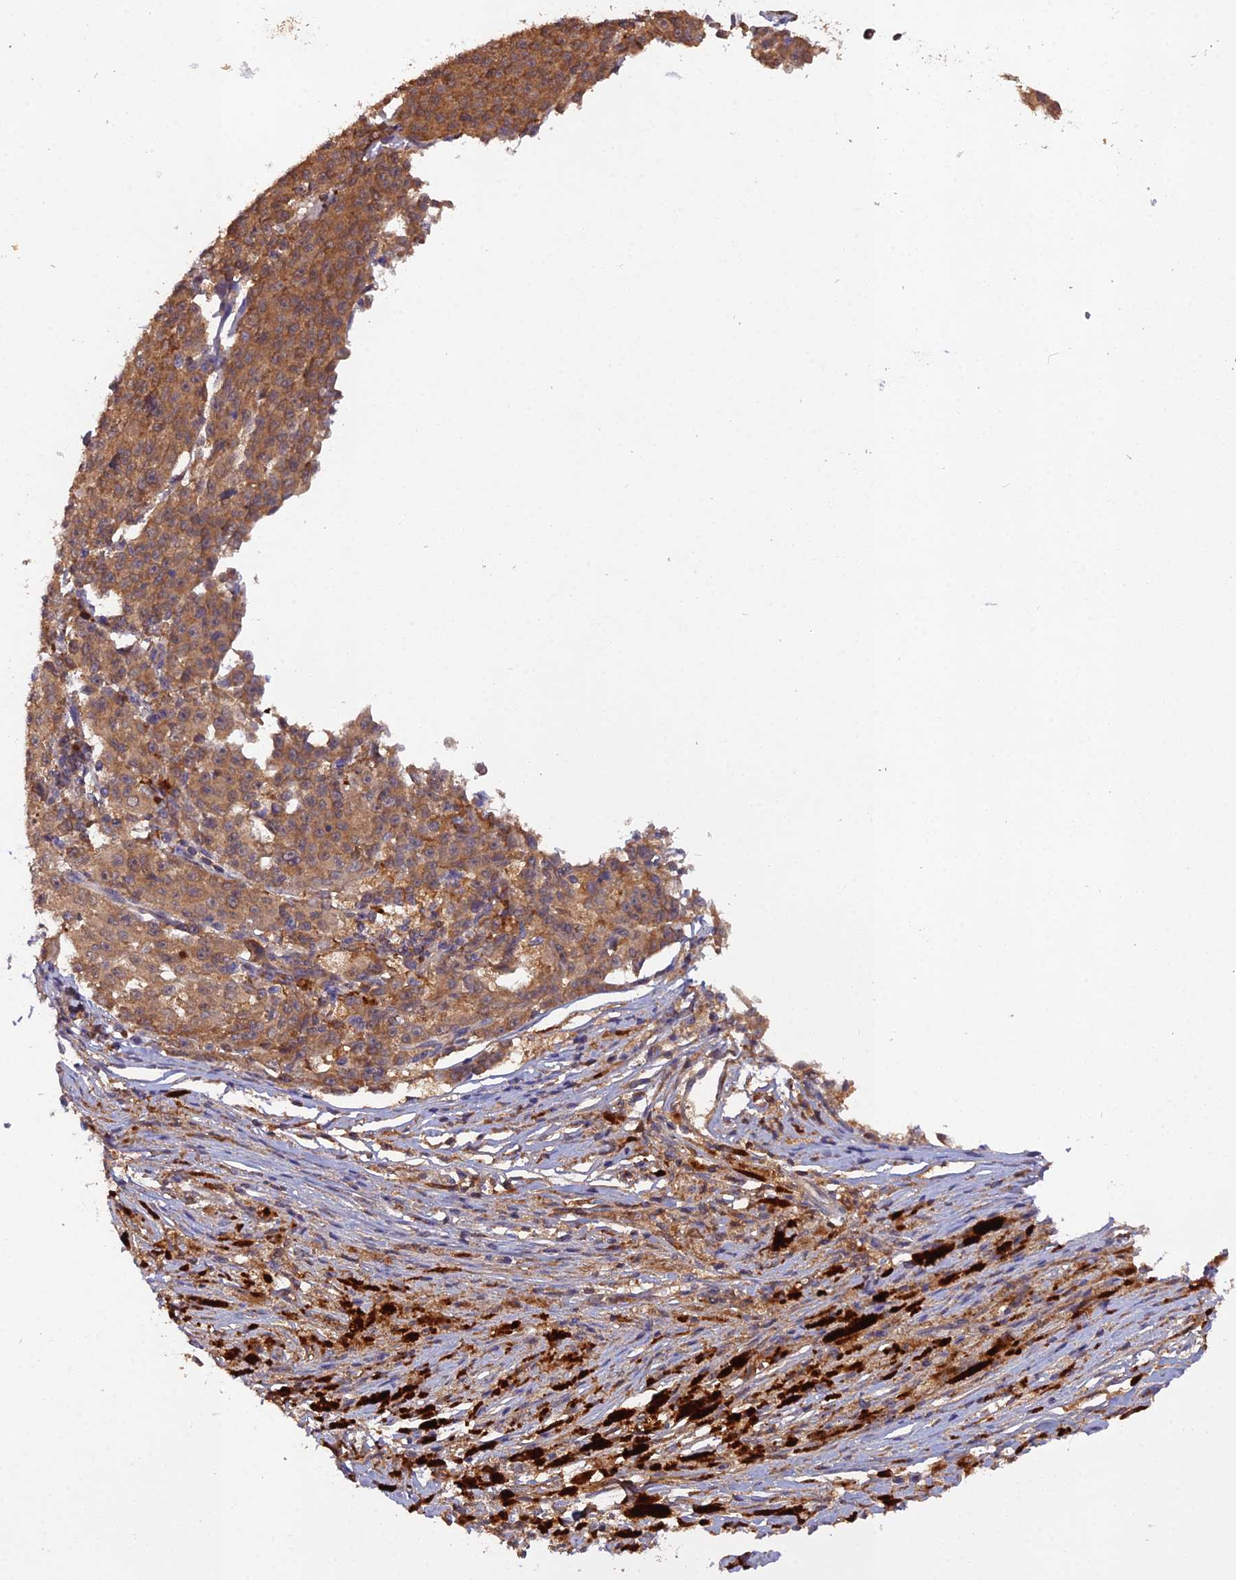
{"staining": {"intensity": "moderate", "quantity": ">75%", "location": "cytoplasmic/membranous"}, "tissue": "melanoma", "cell_type": "Tumor cells", "image_type": "cancer", "snomed": [{"axis": "morphology", "description": "Malignant melanoma, NOS"}, {"axis": "topography", "description": "Skin"}], "caption": "Protein staining demonstrates moderate cytoplasmic/membranous positivity in approximately >75% of tumor cells in malignant melanoma.", "gene": "TMEM258", "patient": {"sex": "female", "age": 52}}